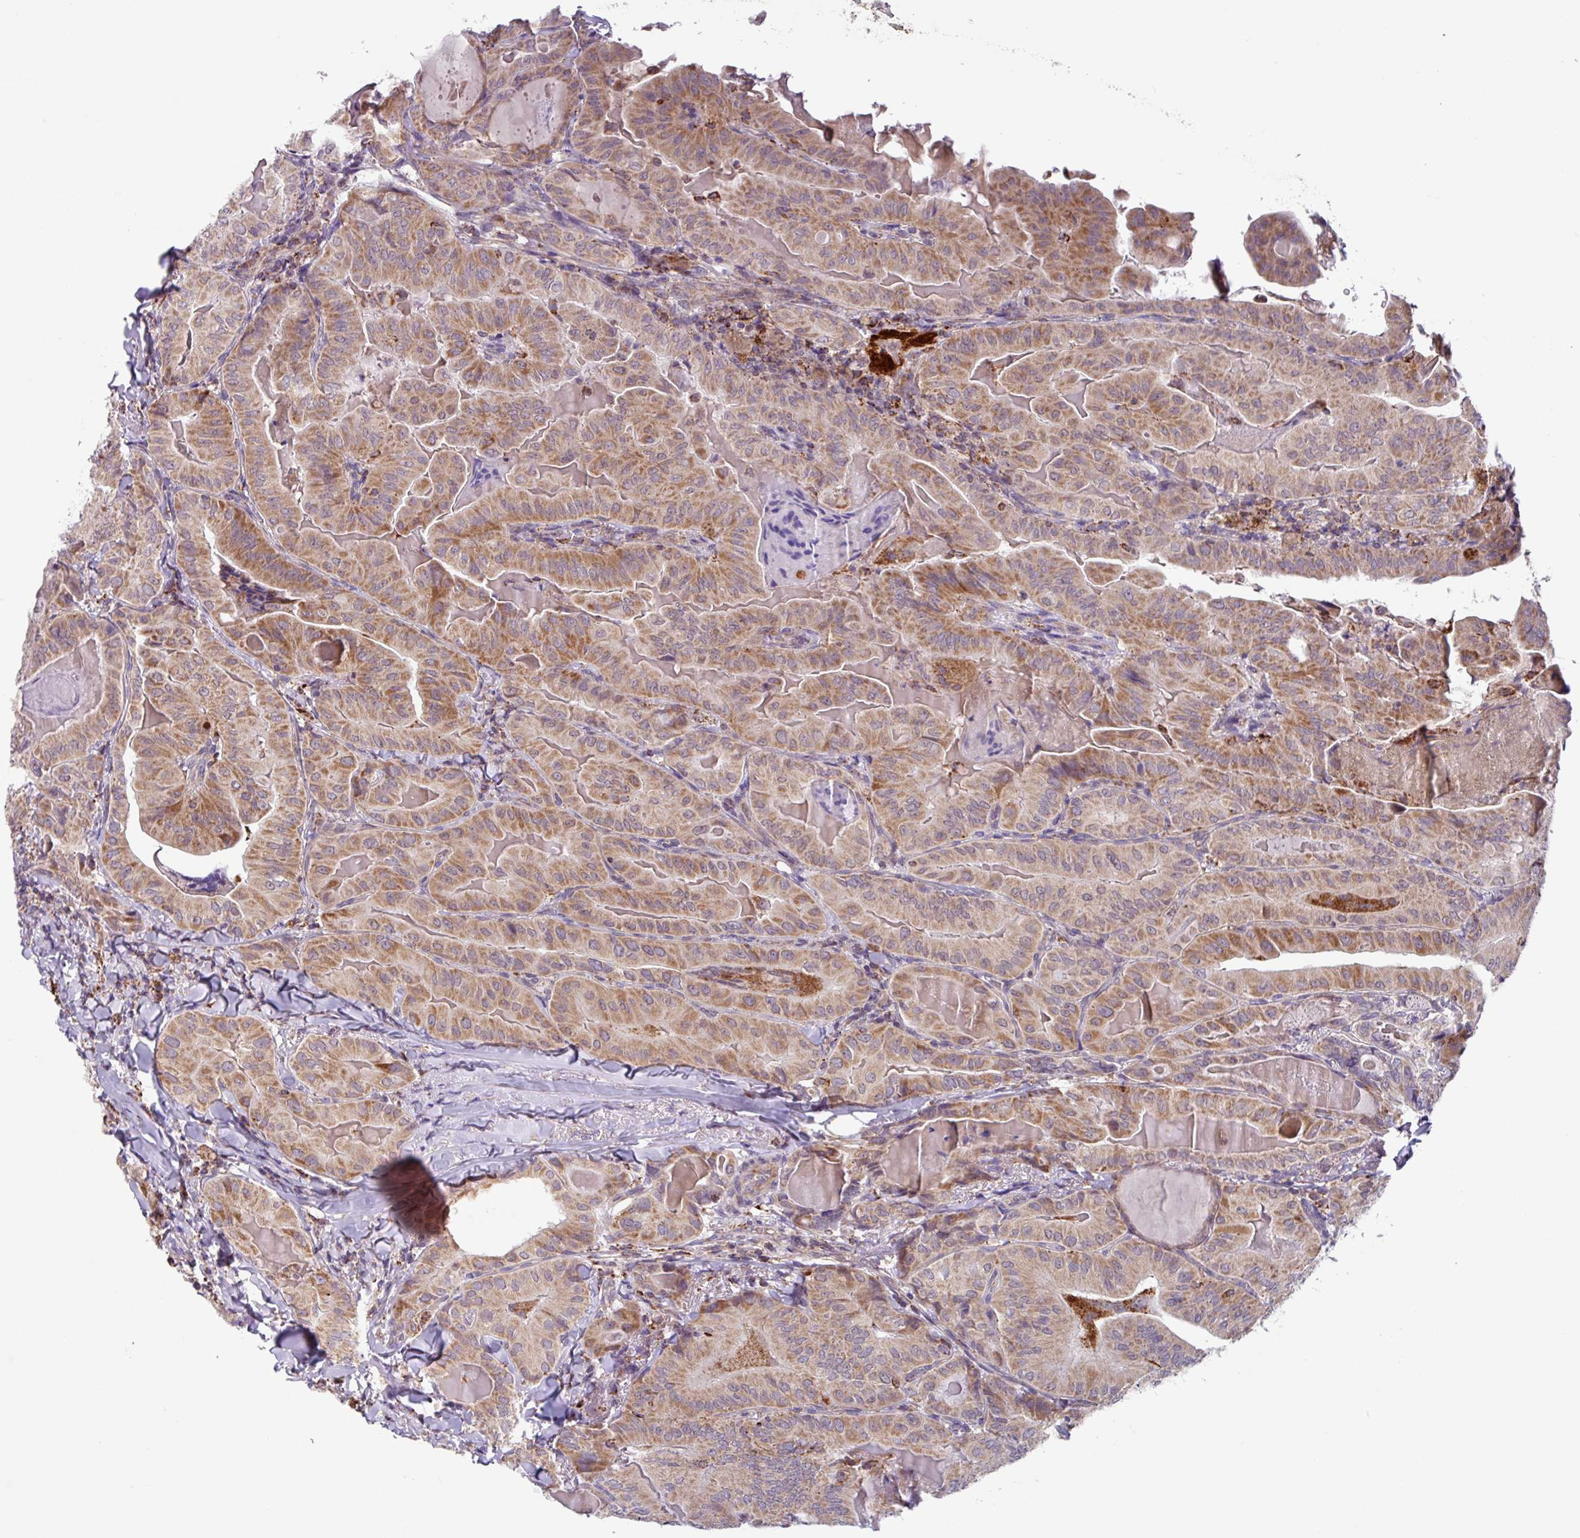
{"staining": {"intensity": "moderate", "quantity": ">75%", "location": "cytoplasmic/membranous"}, "tissue": "thyroid cancer", "cell_type": "Tumor cells", "image_type": "cancer", "snomed": [{"axis": "morphology", "description": "Papillary adenocarcinoma, NOS"}, {"axis": "topography", "description": "Thyroid gland"}], "caption": "Protein analysis of papillary adenocarcinoma (thyroid) tissue reveals moderate cytoplasmic/membranous positivity in about >75% of tumor cells.", "gene": "AKIRIN1", "patient": {"sex": "female", "age": 68}}